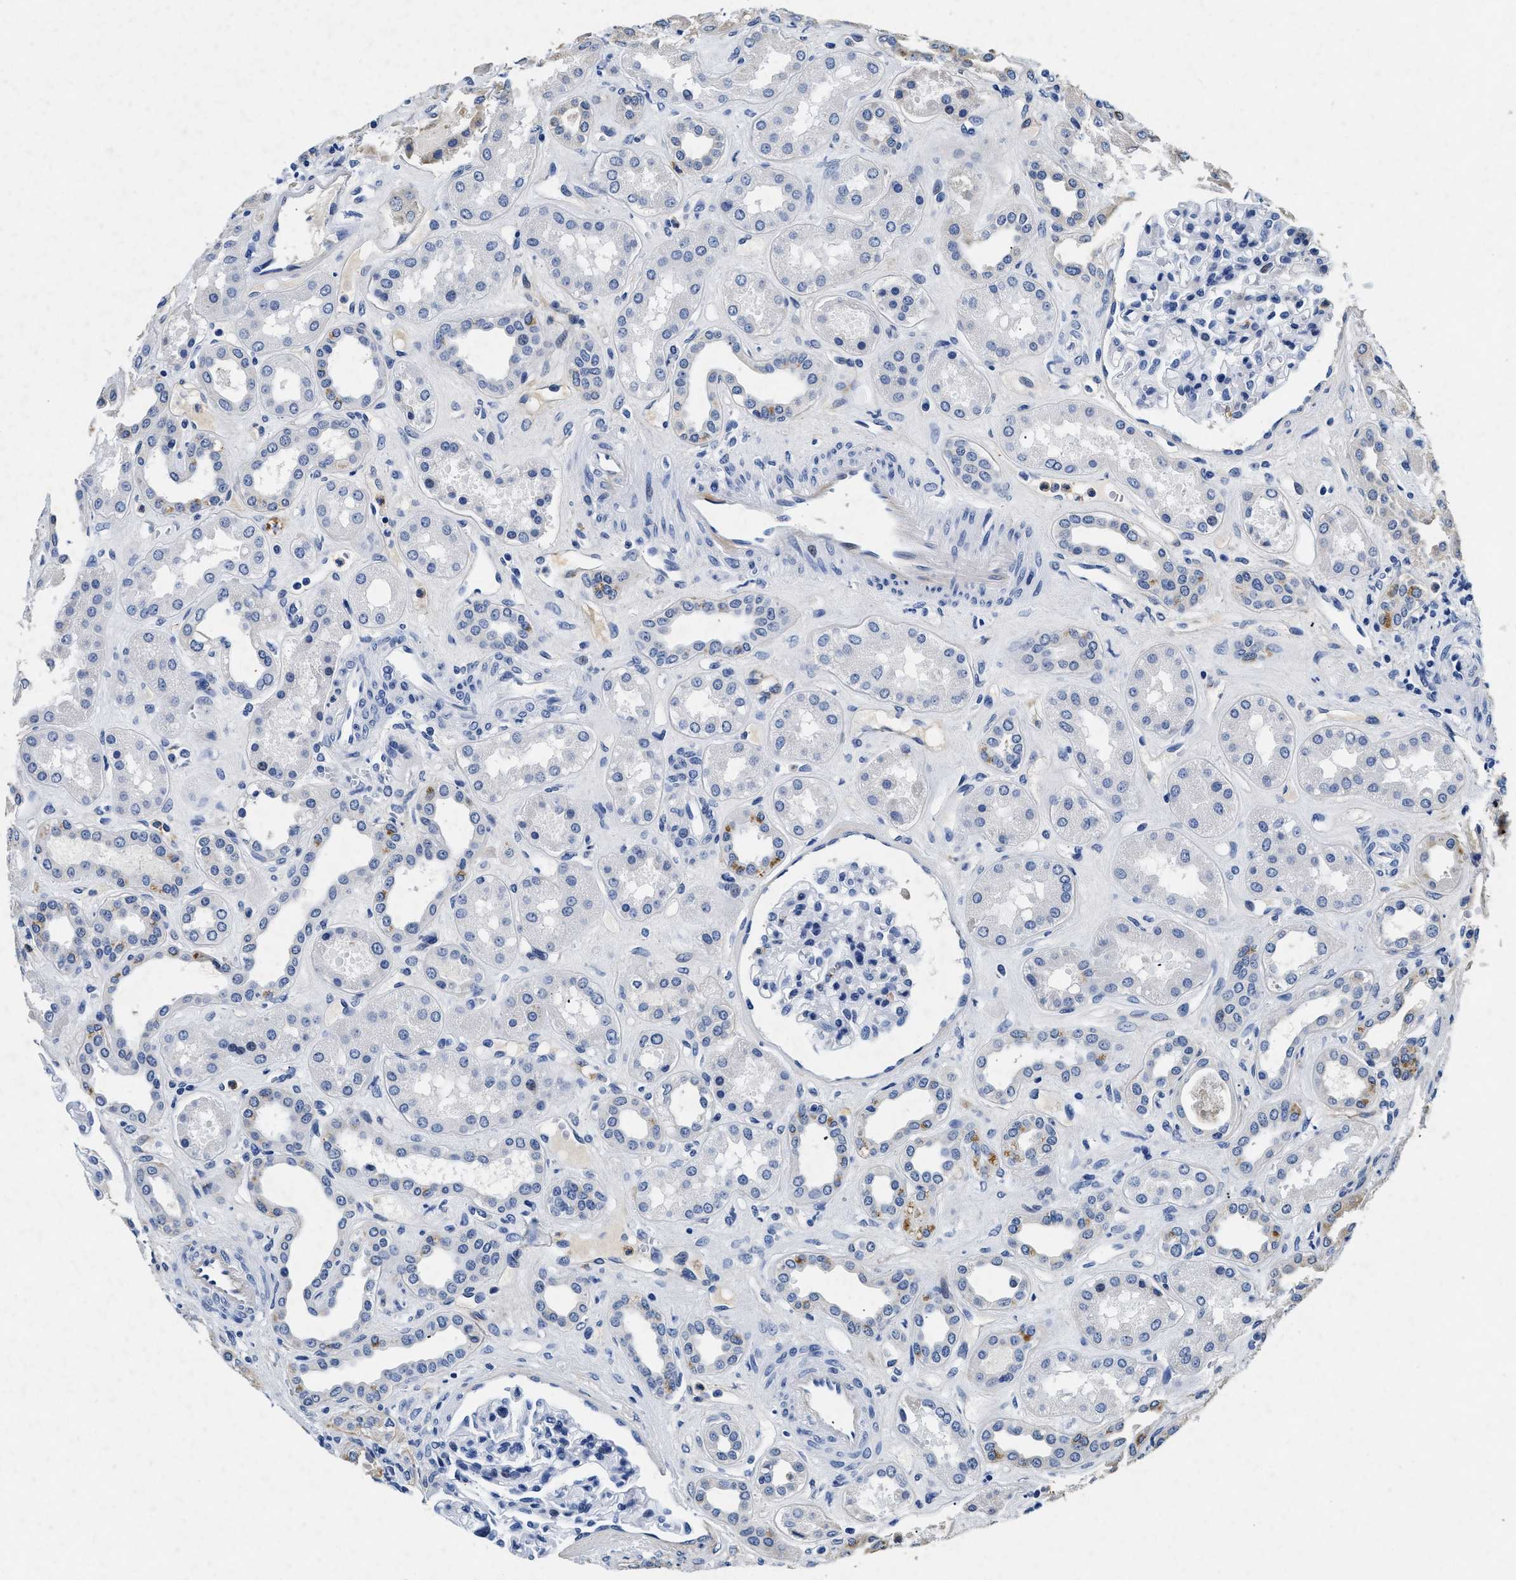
{"staining": {"intensity": "negative", "quantity": "none", "location": "none"}, "tissue": "kidney", "cell_type": "Cells in glomeruli", "image_type": "normal", "snomed": [{"axis": "morphology", "description": "Normal tissue, NOS"}, {"axis": "topography", "description": "Kidney"}], "caption": "High power microscopy histopathology image of an IHC micrograph of unremarkable kidney, revealing no significant expression in cells in glomeruli.", "gene": "LAMA3", "patient": {"sex": "male", "age": 59}}